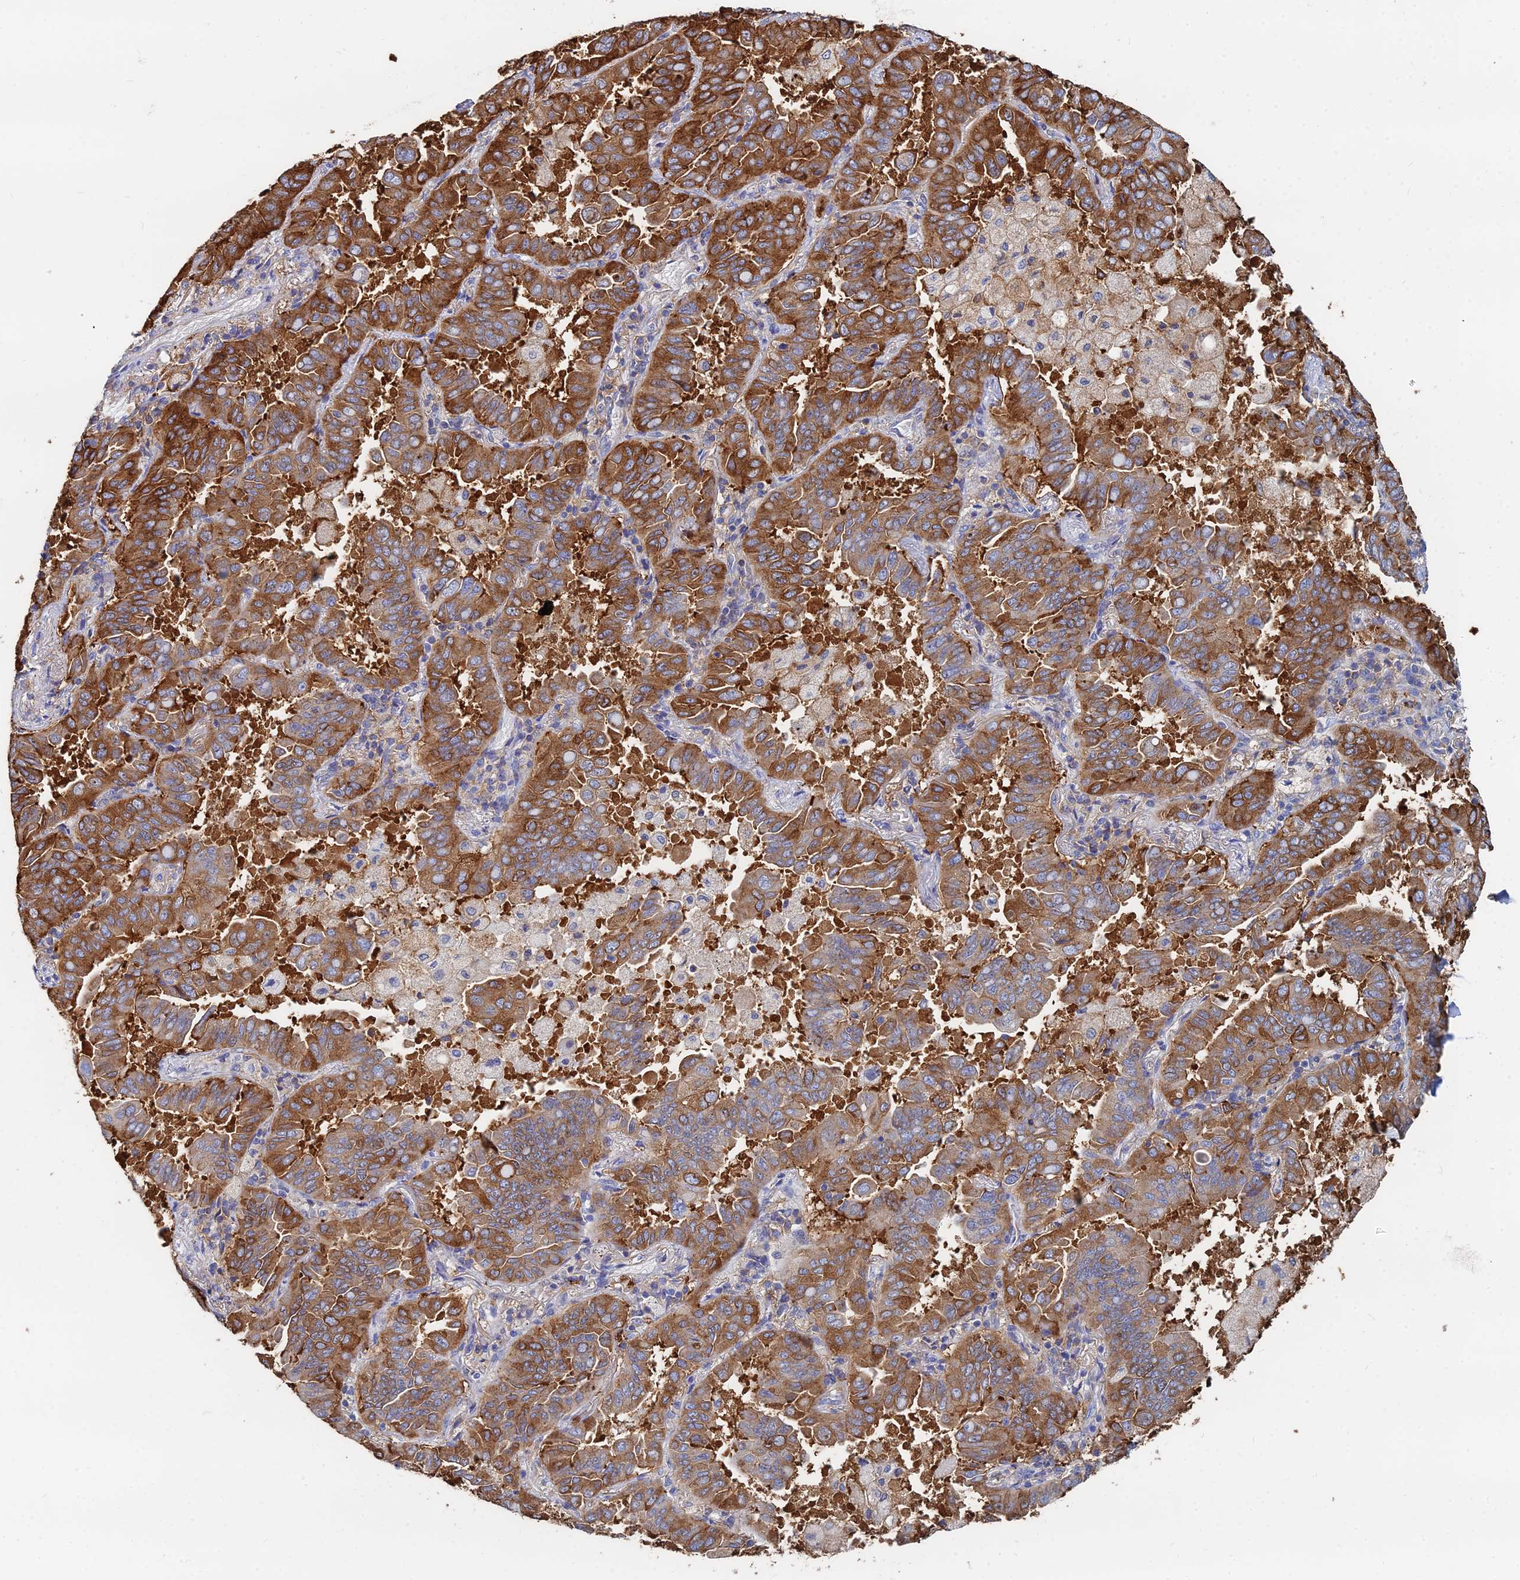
{"staining": {"intensity": "strong", "quantity": ">75%", "location": "cytoplasmic/membranous"}, "tissue": "lung cancer", "cell_type": "Tumor cells", "image_type": "cancer", "snomed": [{"axis": "morphology", "description": "Adenocarcinoma, NOS"}, {"axis": "topography", "description": "Lung"}], "caption": "Lung adenocarcinoma was stained to show a protein in brown. There is high levels of strong cytoplasmic/membranous positivity in about >75% of tumor cells. Nuclei are stained in blue.", "gene": "GPR42", "patient": {"sex": "male", "age": 64}}